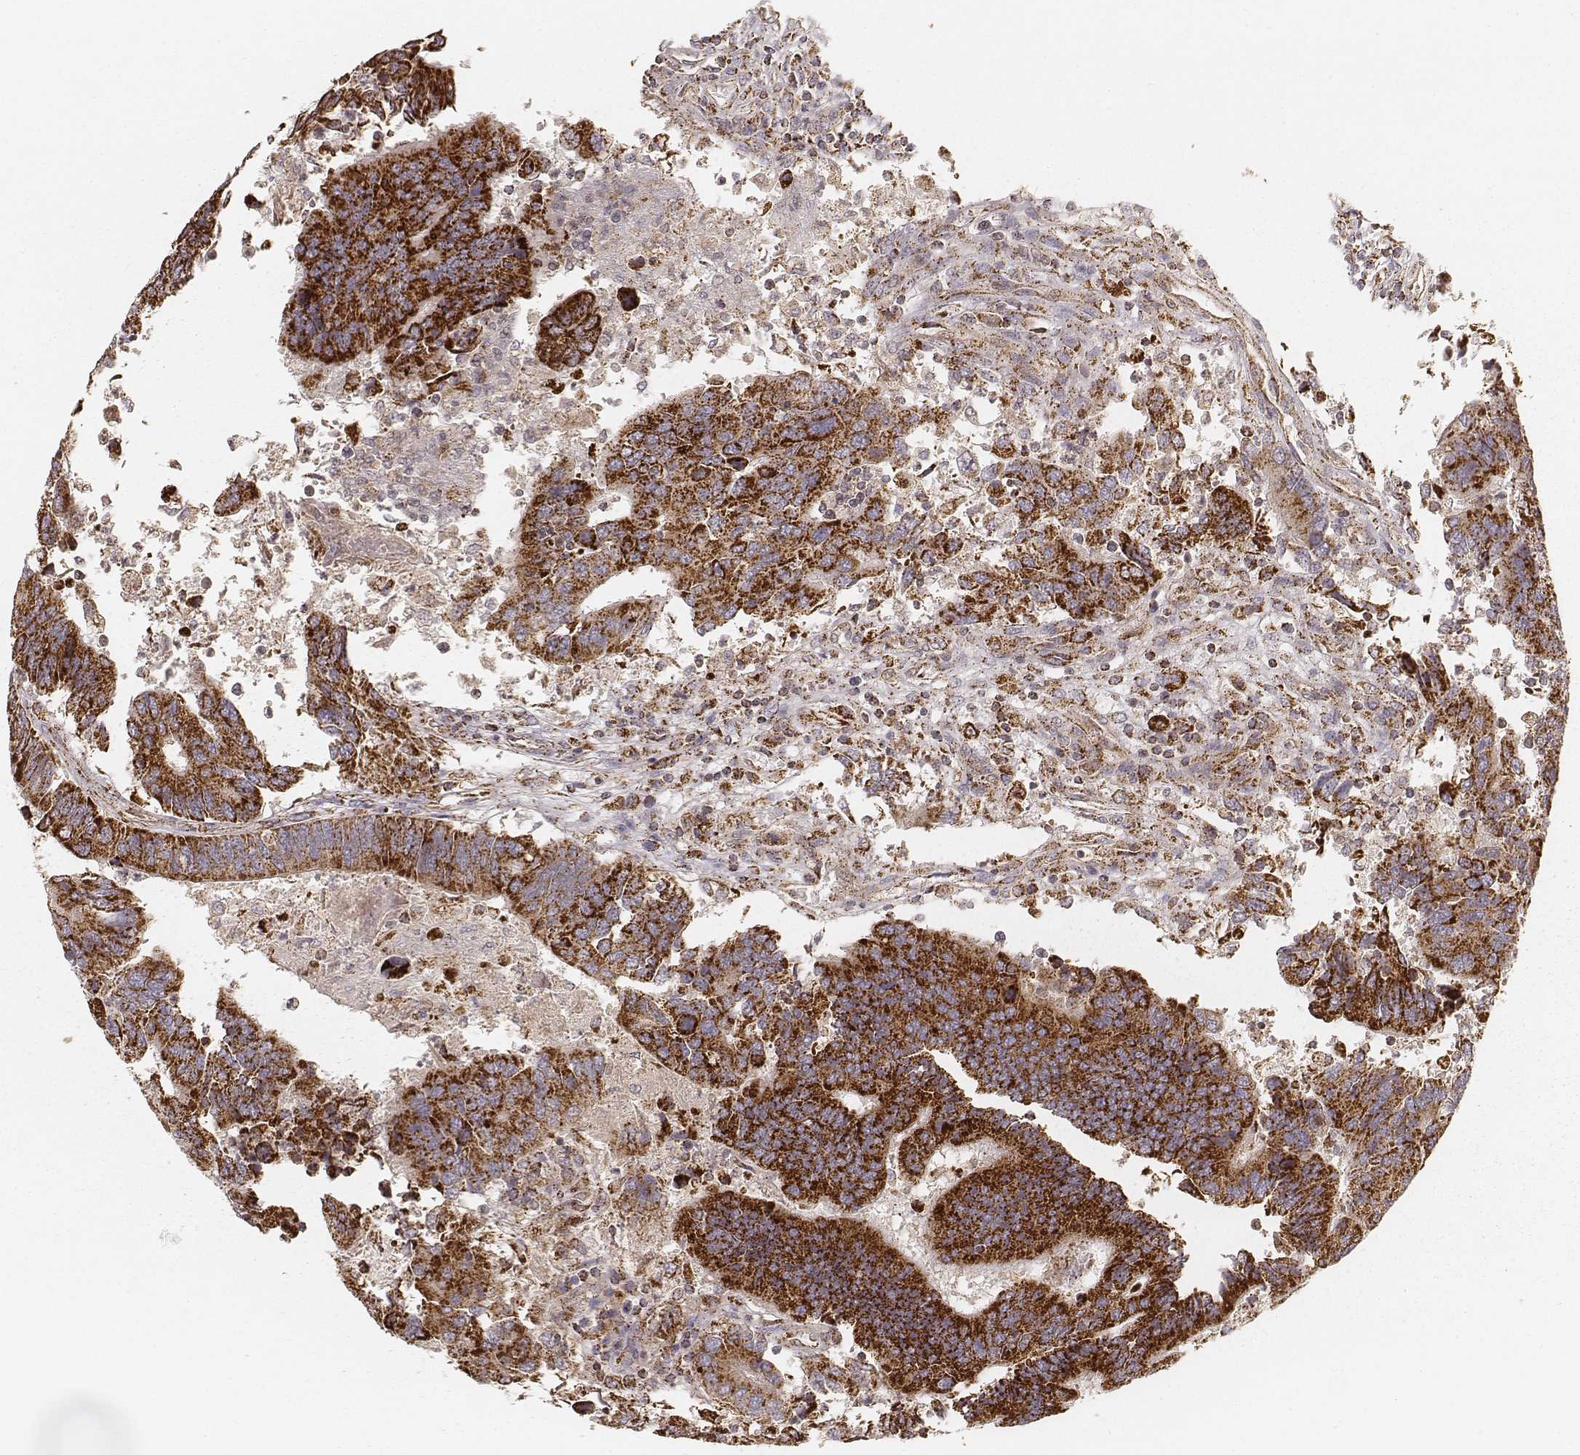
{"staining": {"intensity": "strong", "quantity": ">75%", "location": "cytoplasmic/membranous"}, "tissue": "colorectal cancer", "cell_type": "Tumor cells", "image_type": "cancer", "snomed": [{"axis": "morphology", "description": "Adenocarcinoma, NOS"}, {"axis": "topography", "description": "Colon"}], "caption": "Immunohistochemistry of human colorectal adenocarcinoma demonstrates high levels of strong cytoplasmic/membranous expression in approximately >75% of tumor cells. (Stains: DAB in brown, nuclei in blue, Microscopy: brightfield microscopy at high magnification).", "gene": "CS", "patient": {"sex": "female", "age": 67}}